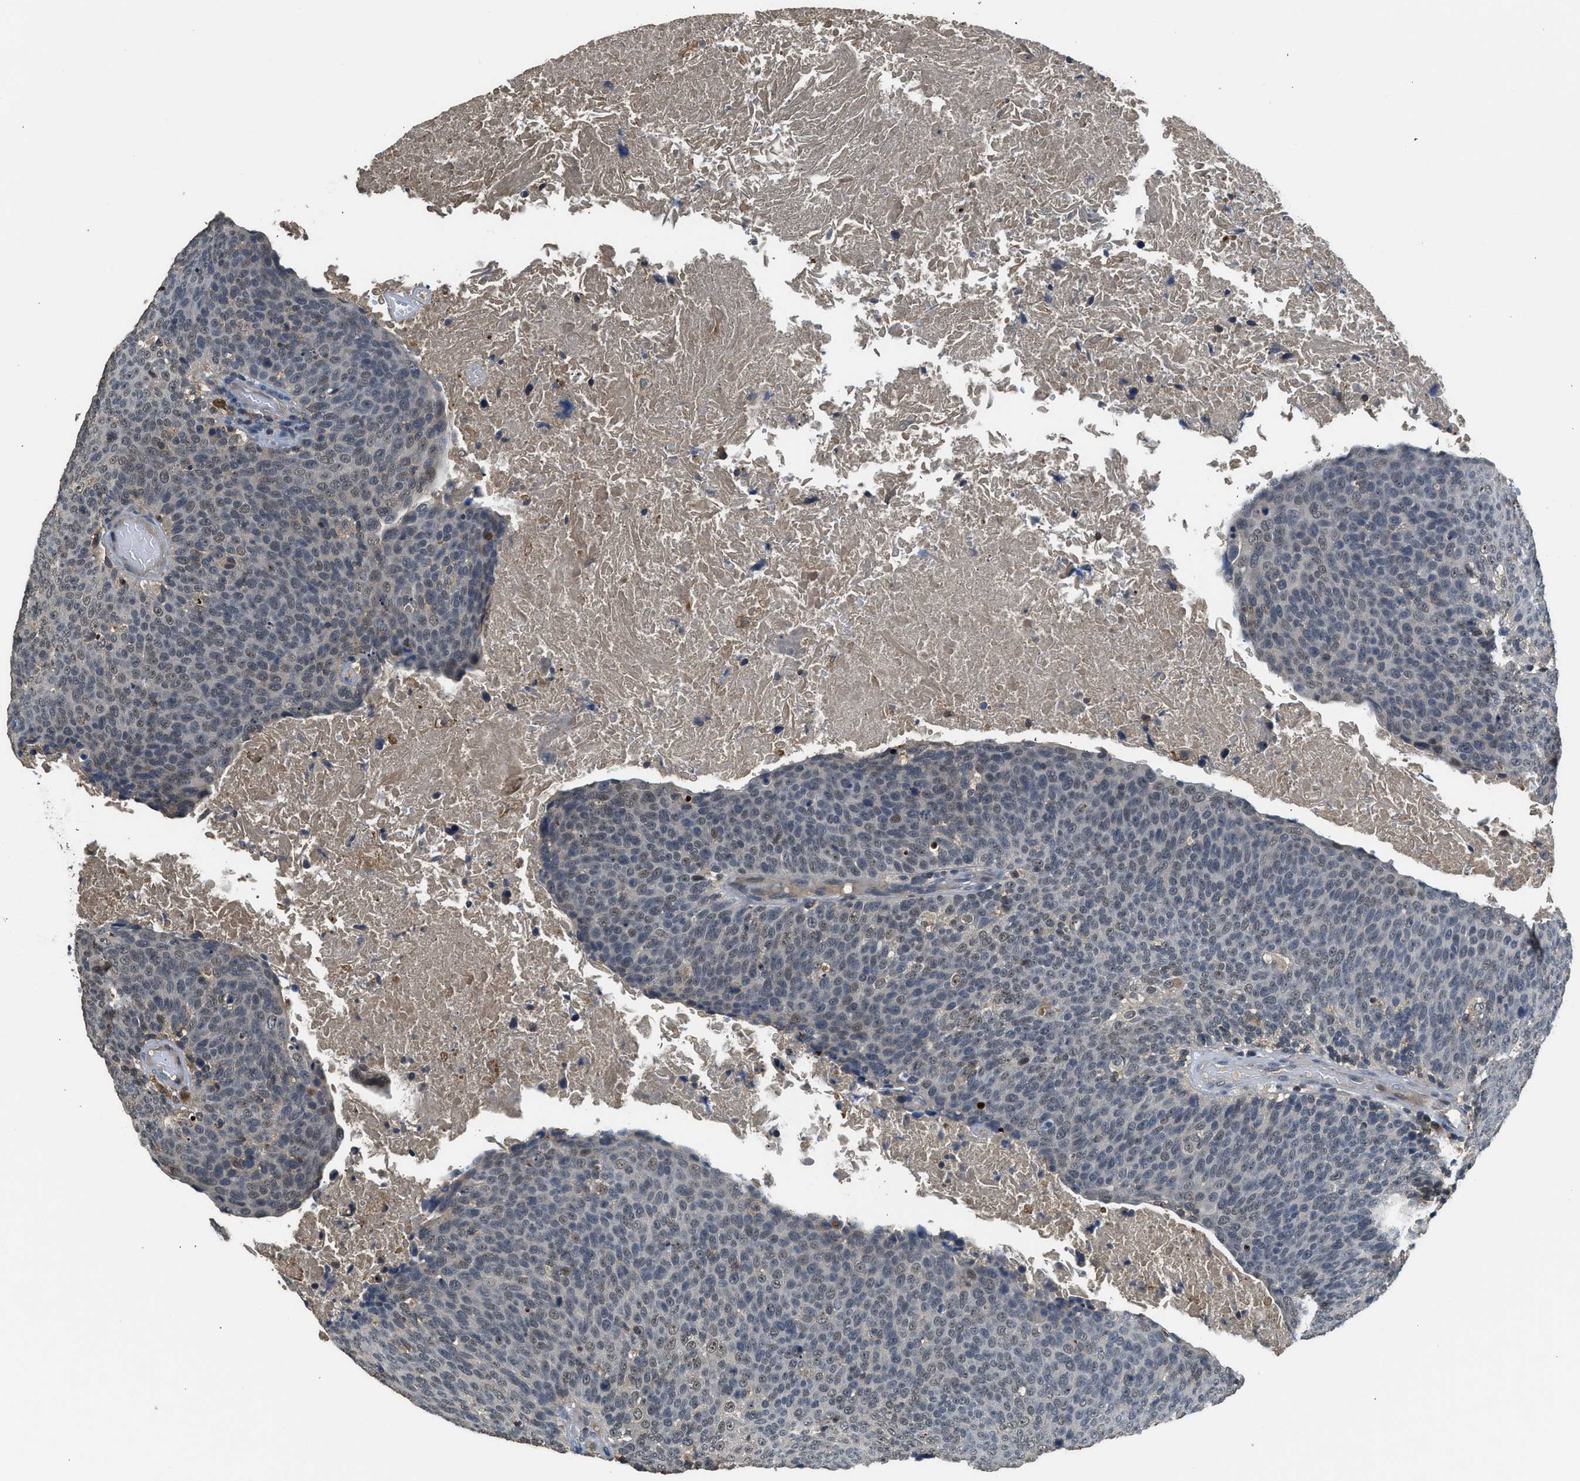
{"staining": {"intensity": "weak", "quantity": "<25%", "location": "nuclear"}, "tissue": "head and neck cancer", "cell_type": "Tumor cells", "image_type": "cancer", "snomed": [{"axis": "morphology", "description": "Squamous cell carcinoma, NOS"}, {"axis": "morphology", "description": "Squamous cell carcinoma, metastatic, NOS"}, {"axis": "topography", "description": "Lymph node"}, {"axis": "topography", "description": "Head-Neck"}], "caption": "Immunohistochemical staining of head and neck cancer (metastatic squamous cell carcinoma) demonstrates no significant staining in tumor cells. (DAB (3,3'-diaminobenzidine) immunohistochemistry (IHC) with hematoxylin counter stain).", "gene": "SLC15A4", "patient": {"sex": "male", "age": 62}}